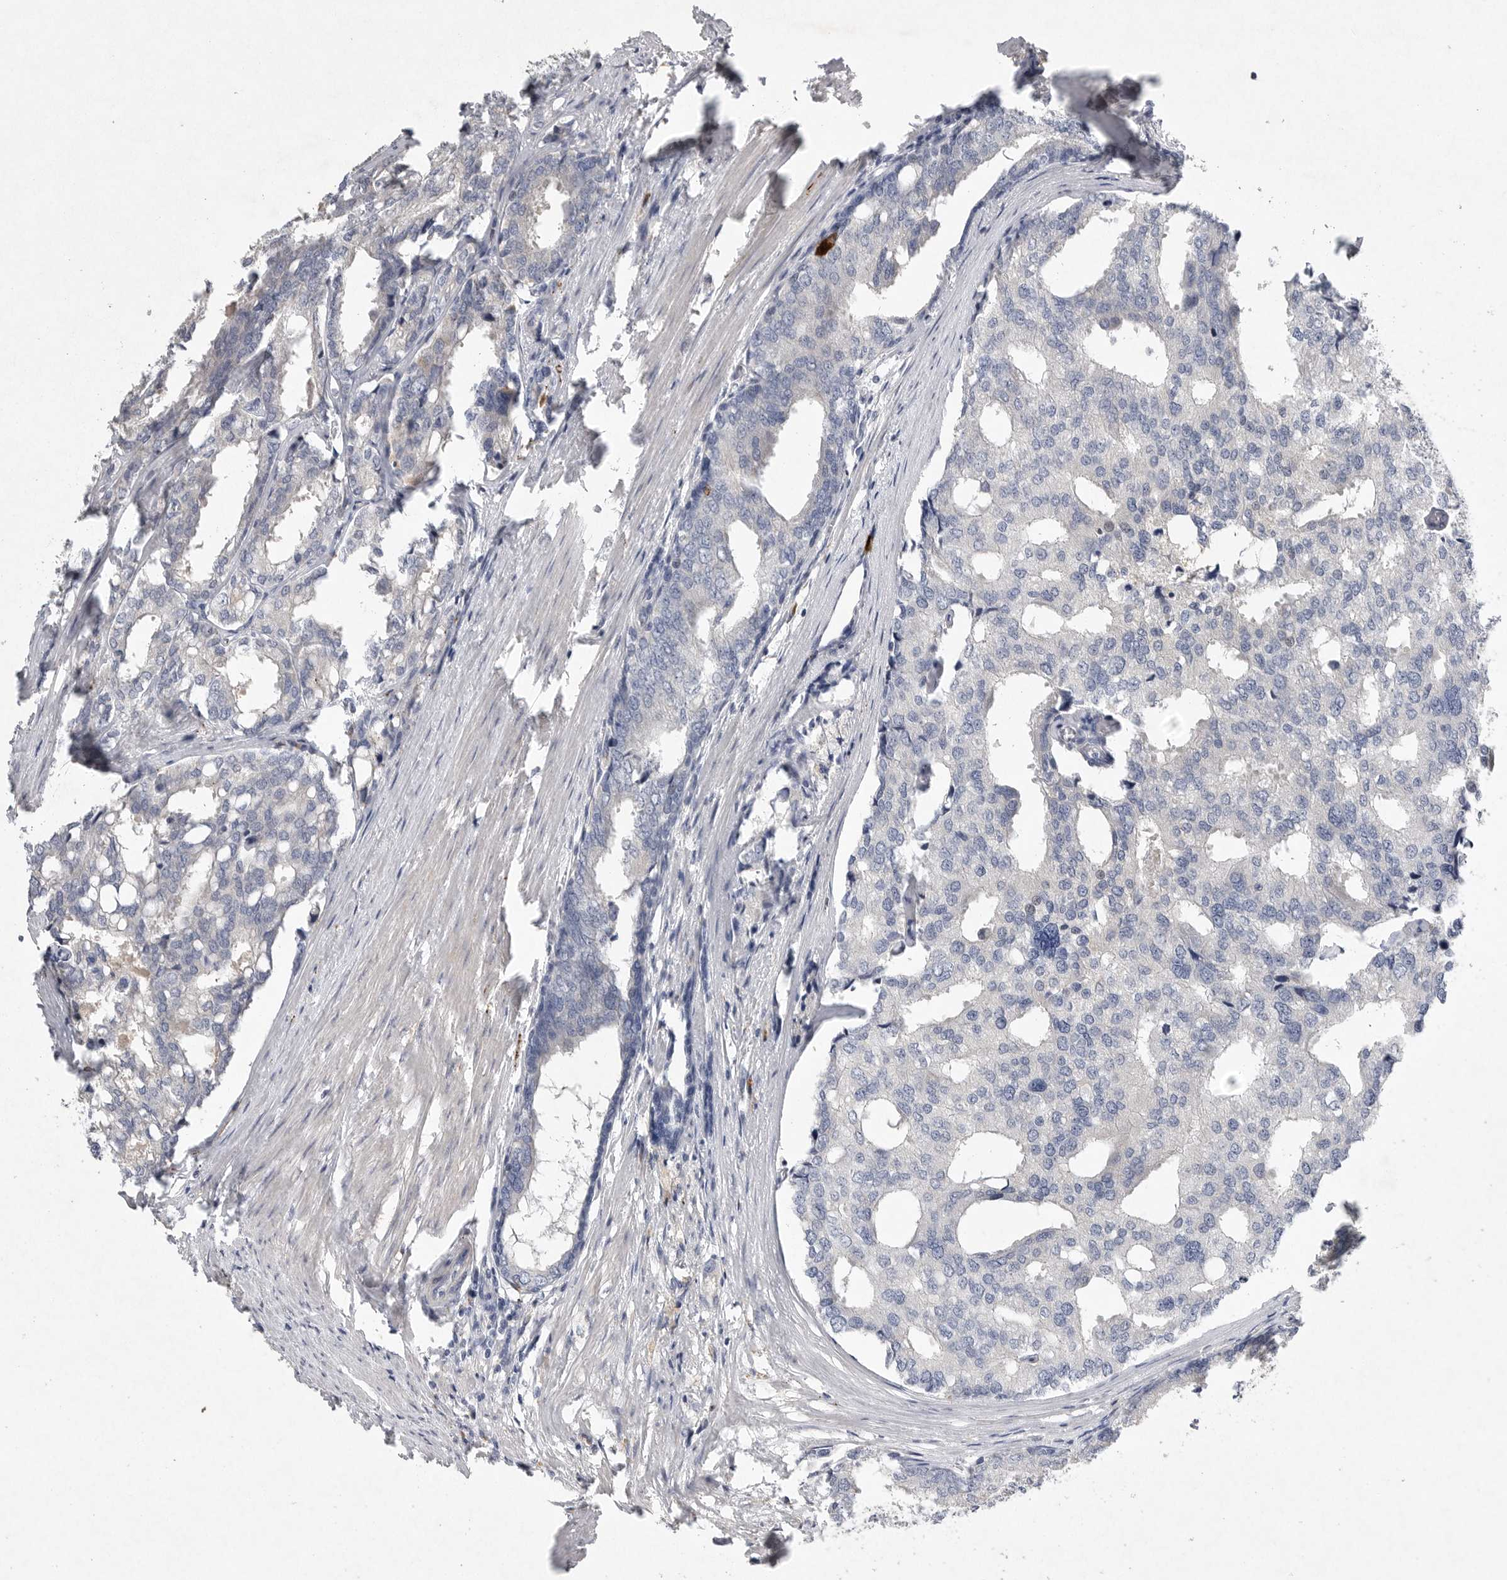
{"staining": {"intensity": "negative", "quantity": "none", "location": "none"}, "tissue": "prostate cancer", "cell_type": "Tumor cells", "image_type": "cancer", "snomed": [{"axis": "morphology", "description": "Adenocarcinoma, High grade"}, {"axis": "topography", "description": "Prostate"}], "caption": "Immunohistochemistry image of high-grade adenocarcinoma (prostate) stained for a protein (brown), which reveals no expression in tumor cells. (DAB (3,3'-diaminobenzidine) immunohistochemistry (IHC) with hematoxylin counter stain).", "gene": "EDEM3", "patient": {"sex": "male", "age": 50}}